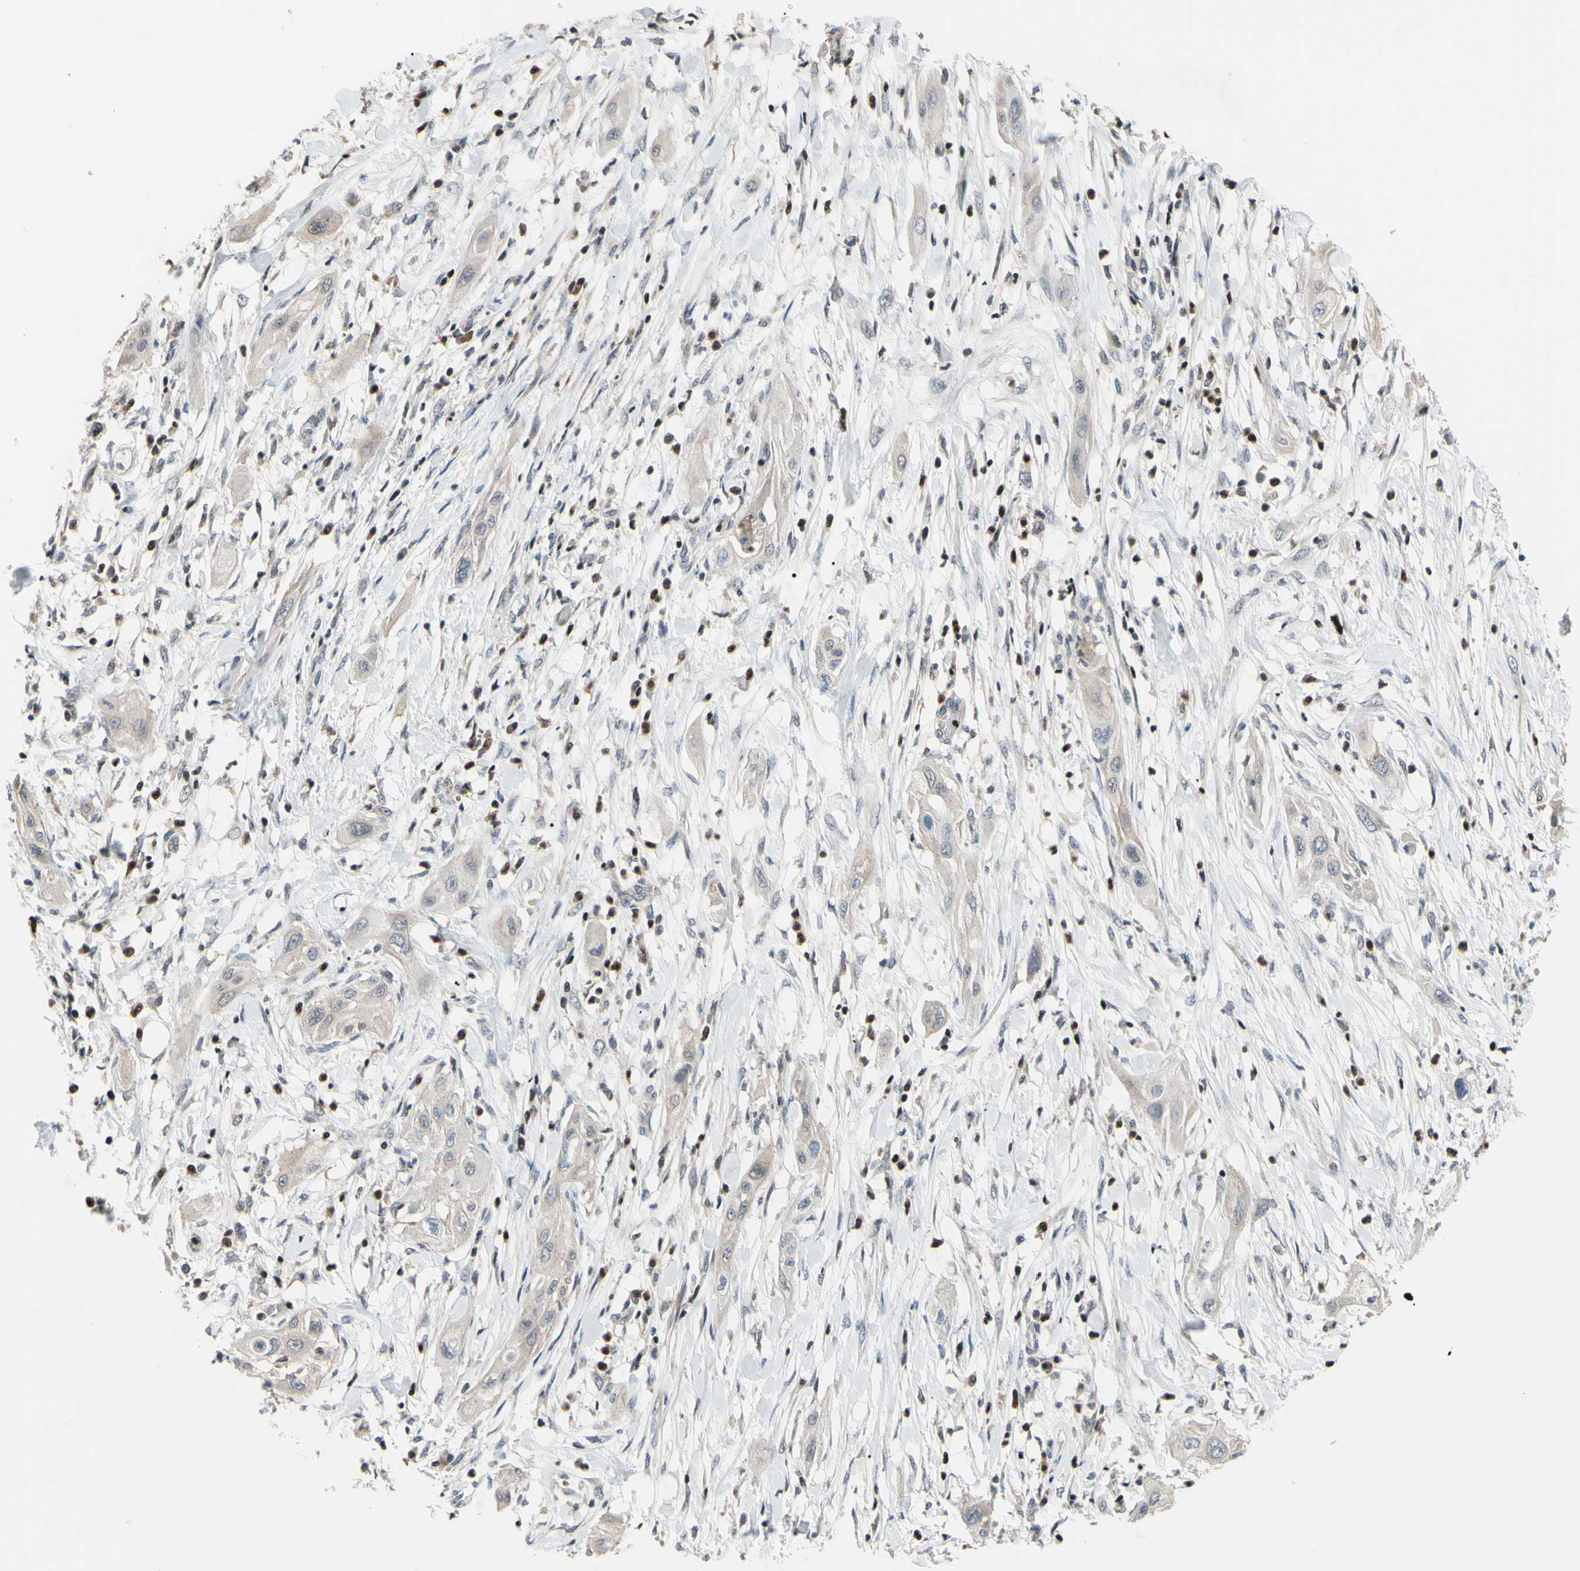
{"staining": {"intensity": "weak", "quantity": ">75%", "location": "cytoplasmic/membranous"}, "tissue": "lung cancer", "cell_type": "Tumor cells", "image_type": "cancer", "snomed": [{"axis": "morphology", "description": "Squamous cell carcinoma, NOS"}, {"axis": "topography", "description": "Lung"}], "caption": "DAB immunohistochemical staining of human lung cancer displays weak cytoplasmic/membranous protein staining in approximately >75% of tumor cells.", "gene": "SP4", "patient": {"sex": "female", "age": 47}}